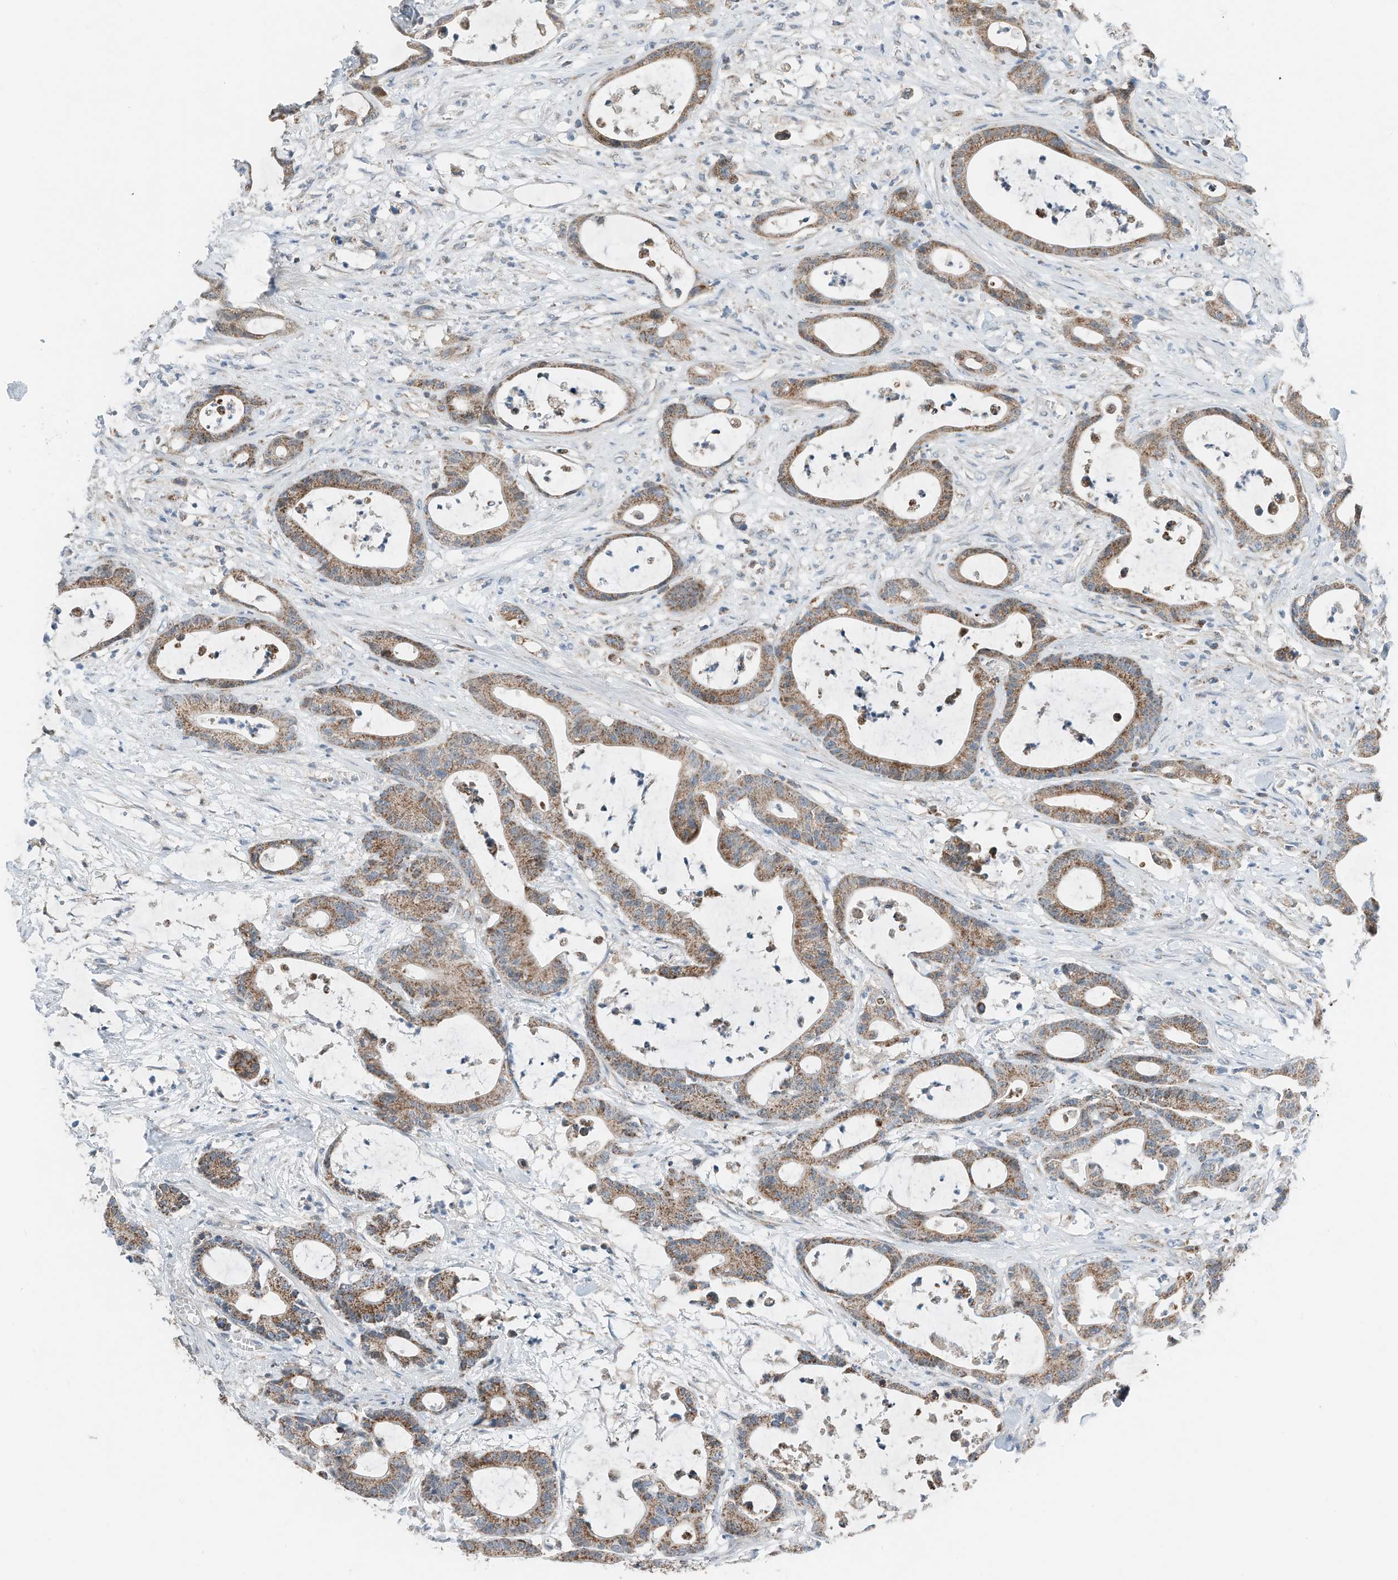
{"staining": {"intensity": "moderate", "quantity": ">75%", "location": "cytoplasmic/membranous"}, "tissue": "colorectal cancer", "cell_type": "Tumor cells", "image_type": "cancer", "snomed": [{"axis": "morphology", "description": "Adenocarcinoma, NOS"}, {"axis": "topography", "description": "Colon"}], "caption": "Tumor cells show medium levels of moderate cytoplasmic/membranous expression in approximately >75% of cells in human colorectal adenocarcinoma.", "gene": "RMND1", "patient": {"sex": "female", "age": 84}}